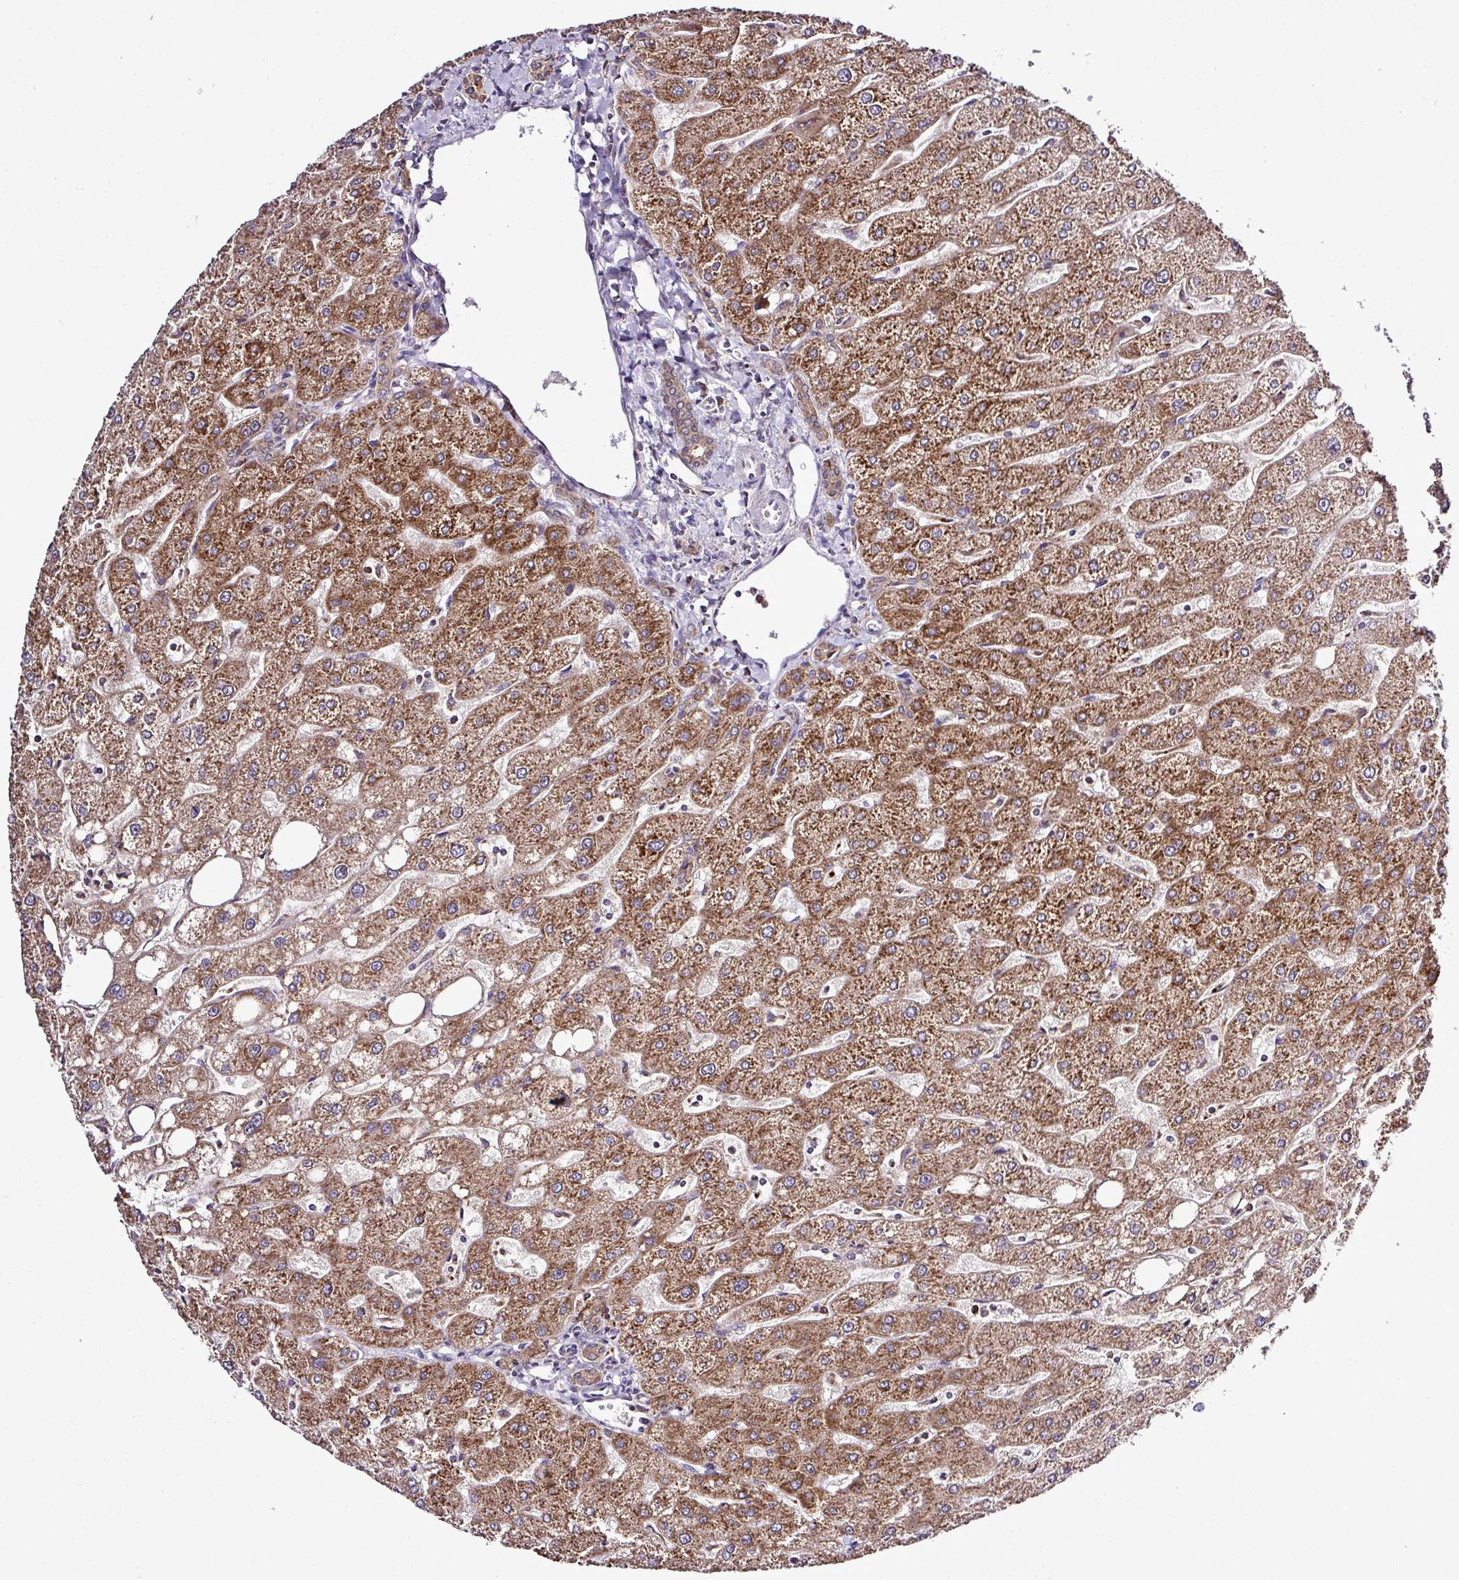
{"staining": {"intensity": "moderate", "quantity": ">75%", "location": "cytoplasmic/membranous"}, "tissue": "liver", "cell_type": "Cholangiocytes", "image_type": "normal", "snomed": [{"axis": "morphology", "description": "Normal tissue, NOS"}, {"axis": "topography", "description": "Liver"}], "caption": "Human liver stained for a protein (brown) displays moderate cytoplasmic/membranous positive staining in approximately >75% of cholangiocytes.", "gene": "SMCO4", "patient": {"sex": "male", "age": 67}}